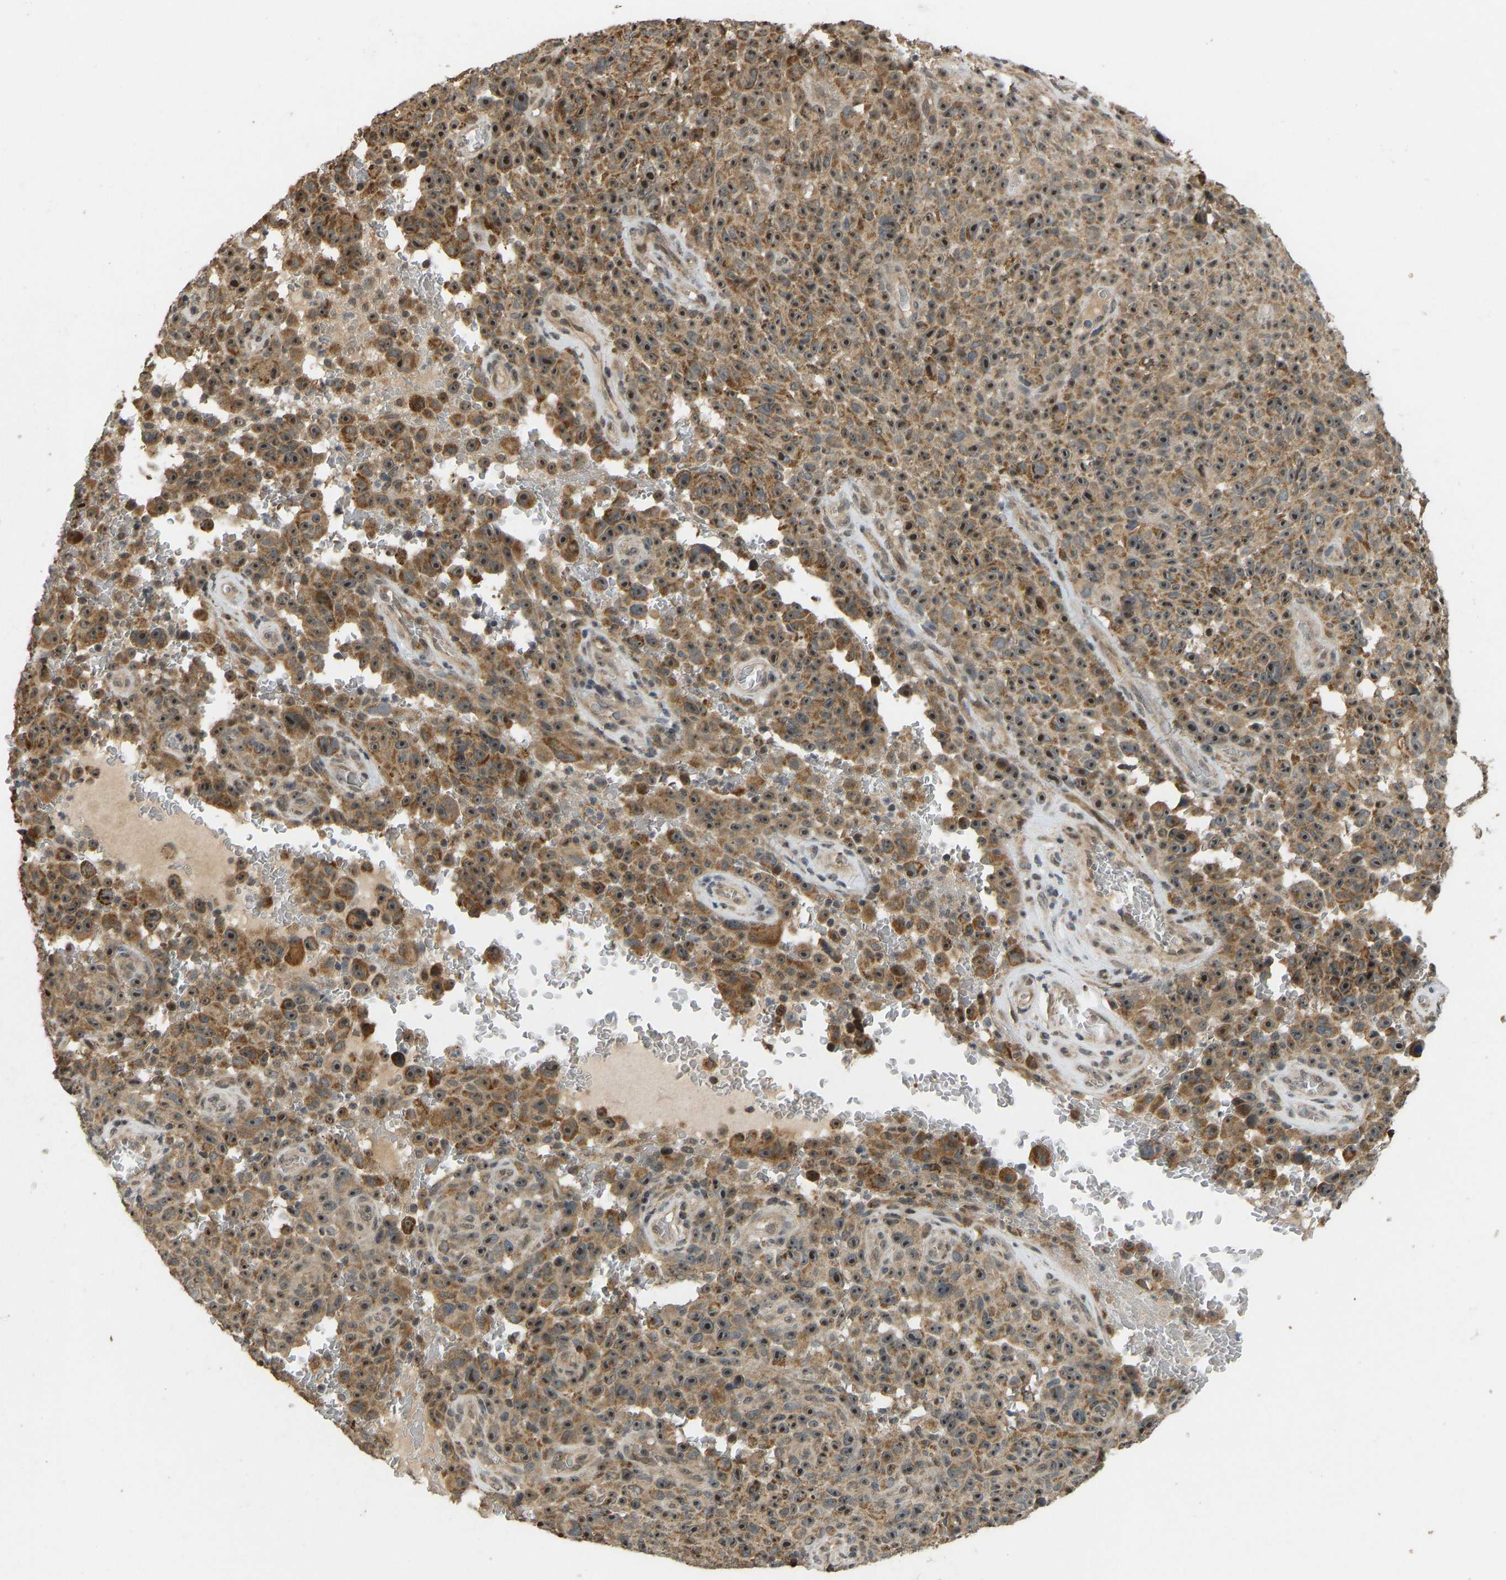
{"staining": {"intensity": "strong", "quantity": ">75%", "location": "cytoplasmic/membranous,nuclear"}, "tissue": "melanoma", "cell_type": "Tumor cells", "image_type": "cancer", "snomed": [{"axis": "morphology", "description": "Malignant melanoma, NOS"}, {"axis": "topography", "description": "Skin"}], "caption": "Protein staining of malignant melanoma tissue displays strong cytoplasmic/membranous and nuclear positivity in about >75% of tumor cells.", "gene": "ACADS", "patient": {"sex": "female", "age": 82}}